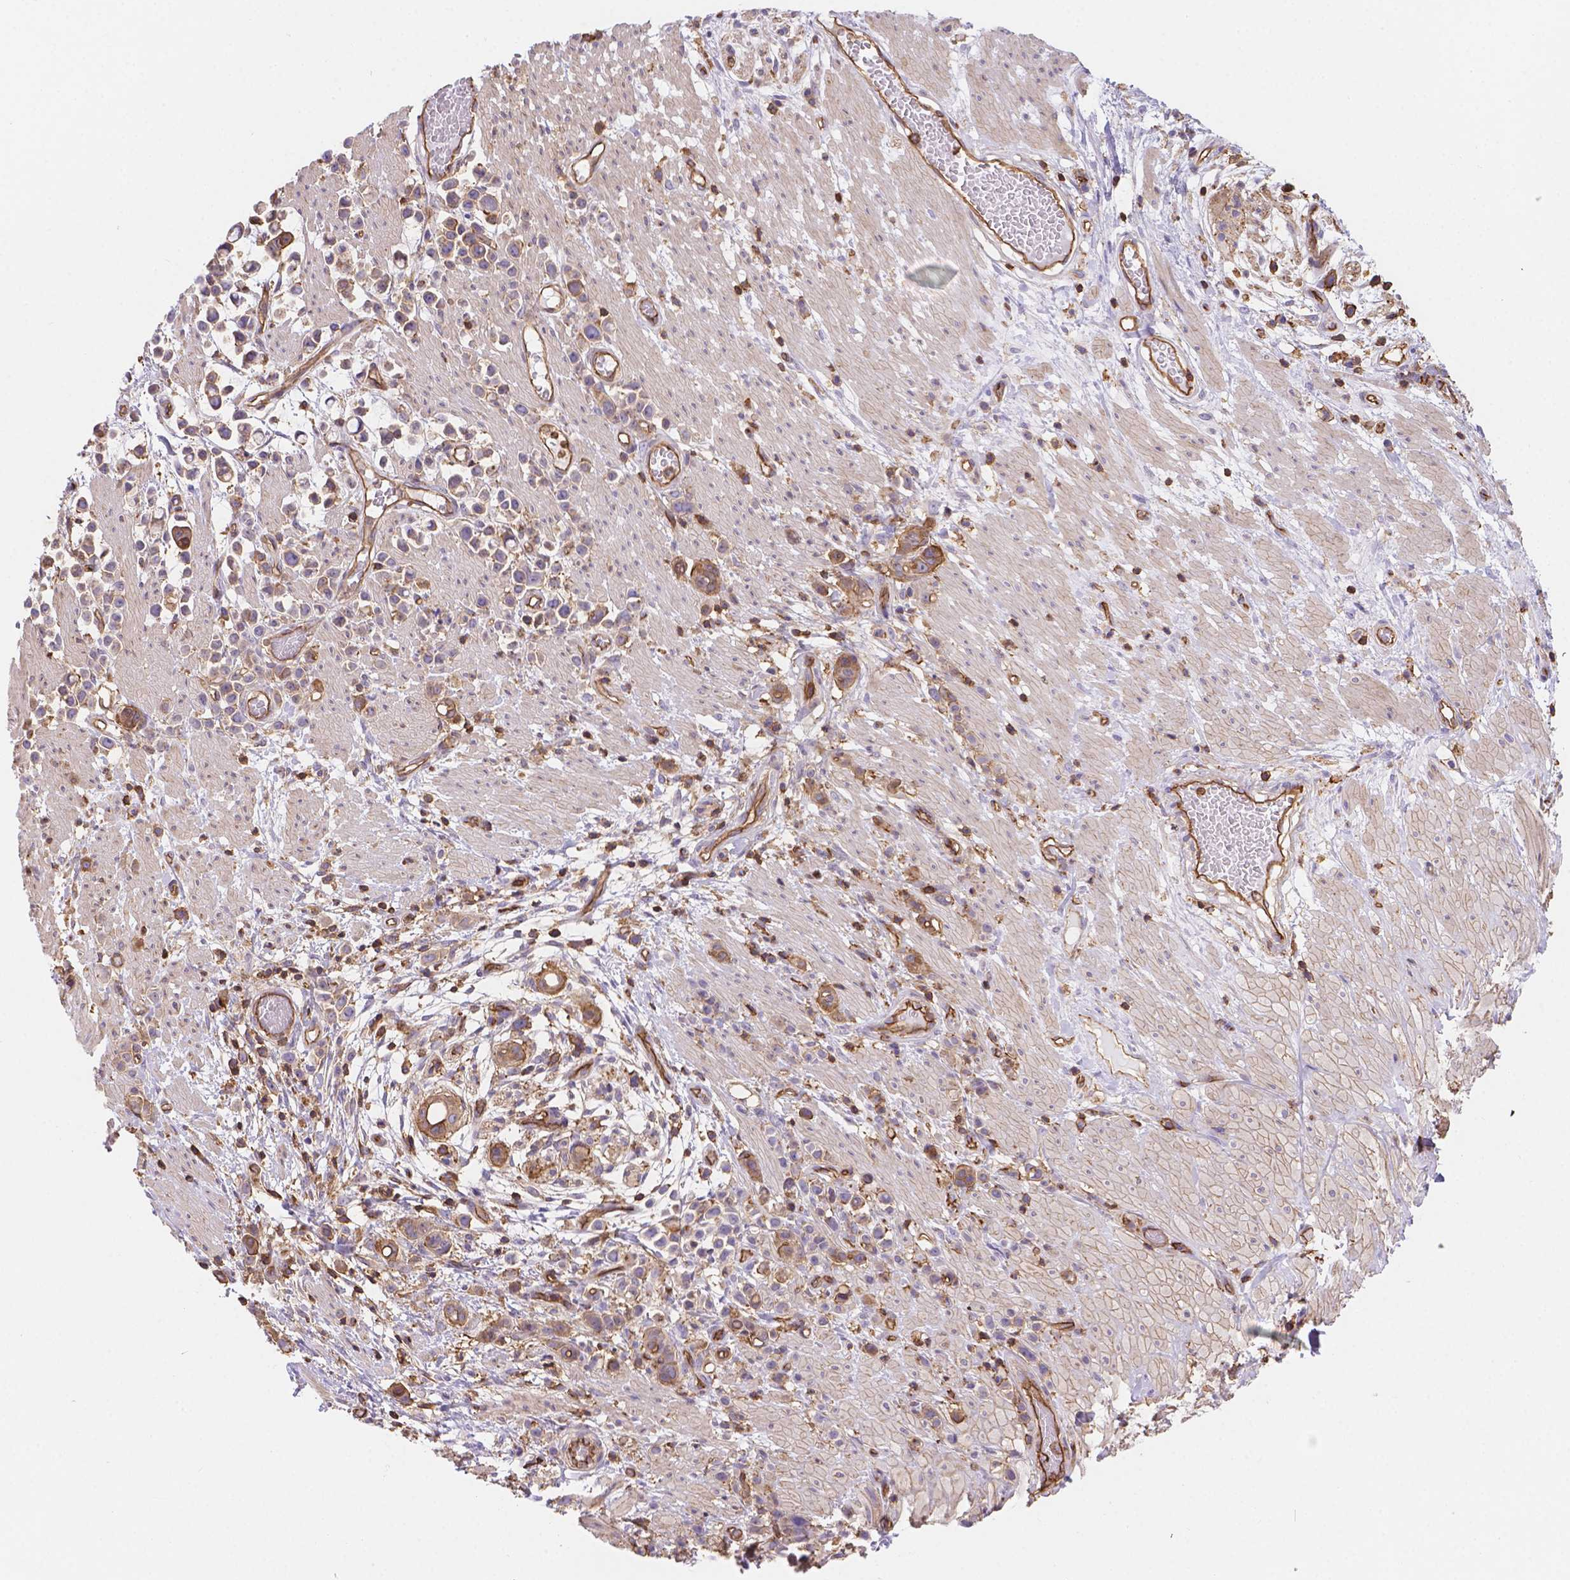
{"staining": {"intensity": "moderate", "quantity": ">75%", "location": "cytoplasmic/membranous"}, "tissue": "stomach cancer", "cell_type": "Tumor cells", "image_type": "cancer", "snomed": [{"axis": "morphology", "description": "Adenocarcinoma, NOS"}, {"axis": "topography", "description": "Stomach"}], "caption": "Moderate cytoplasmic/membranous staining for a protein is appreciated in about >75% of tumor cells of stomach cancer (adenocarcinoma) using immunohistochemistry.", "gene": "DMWD", "patient": {"sex": "male", "age": 82}}